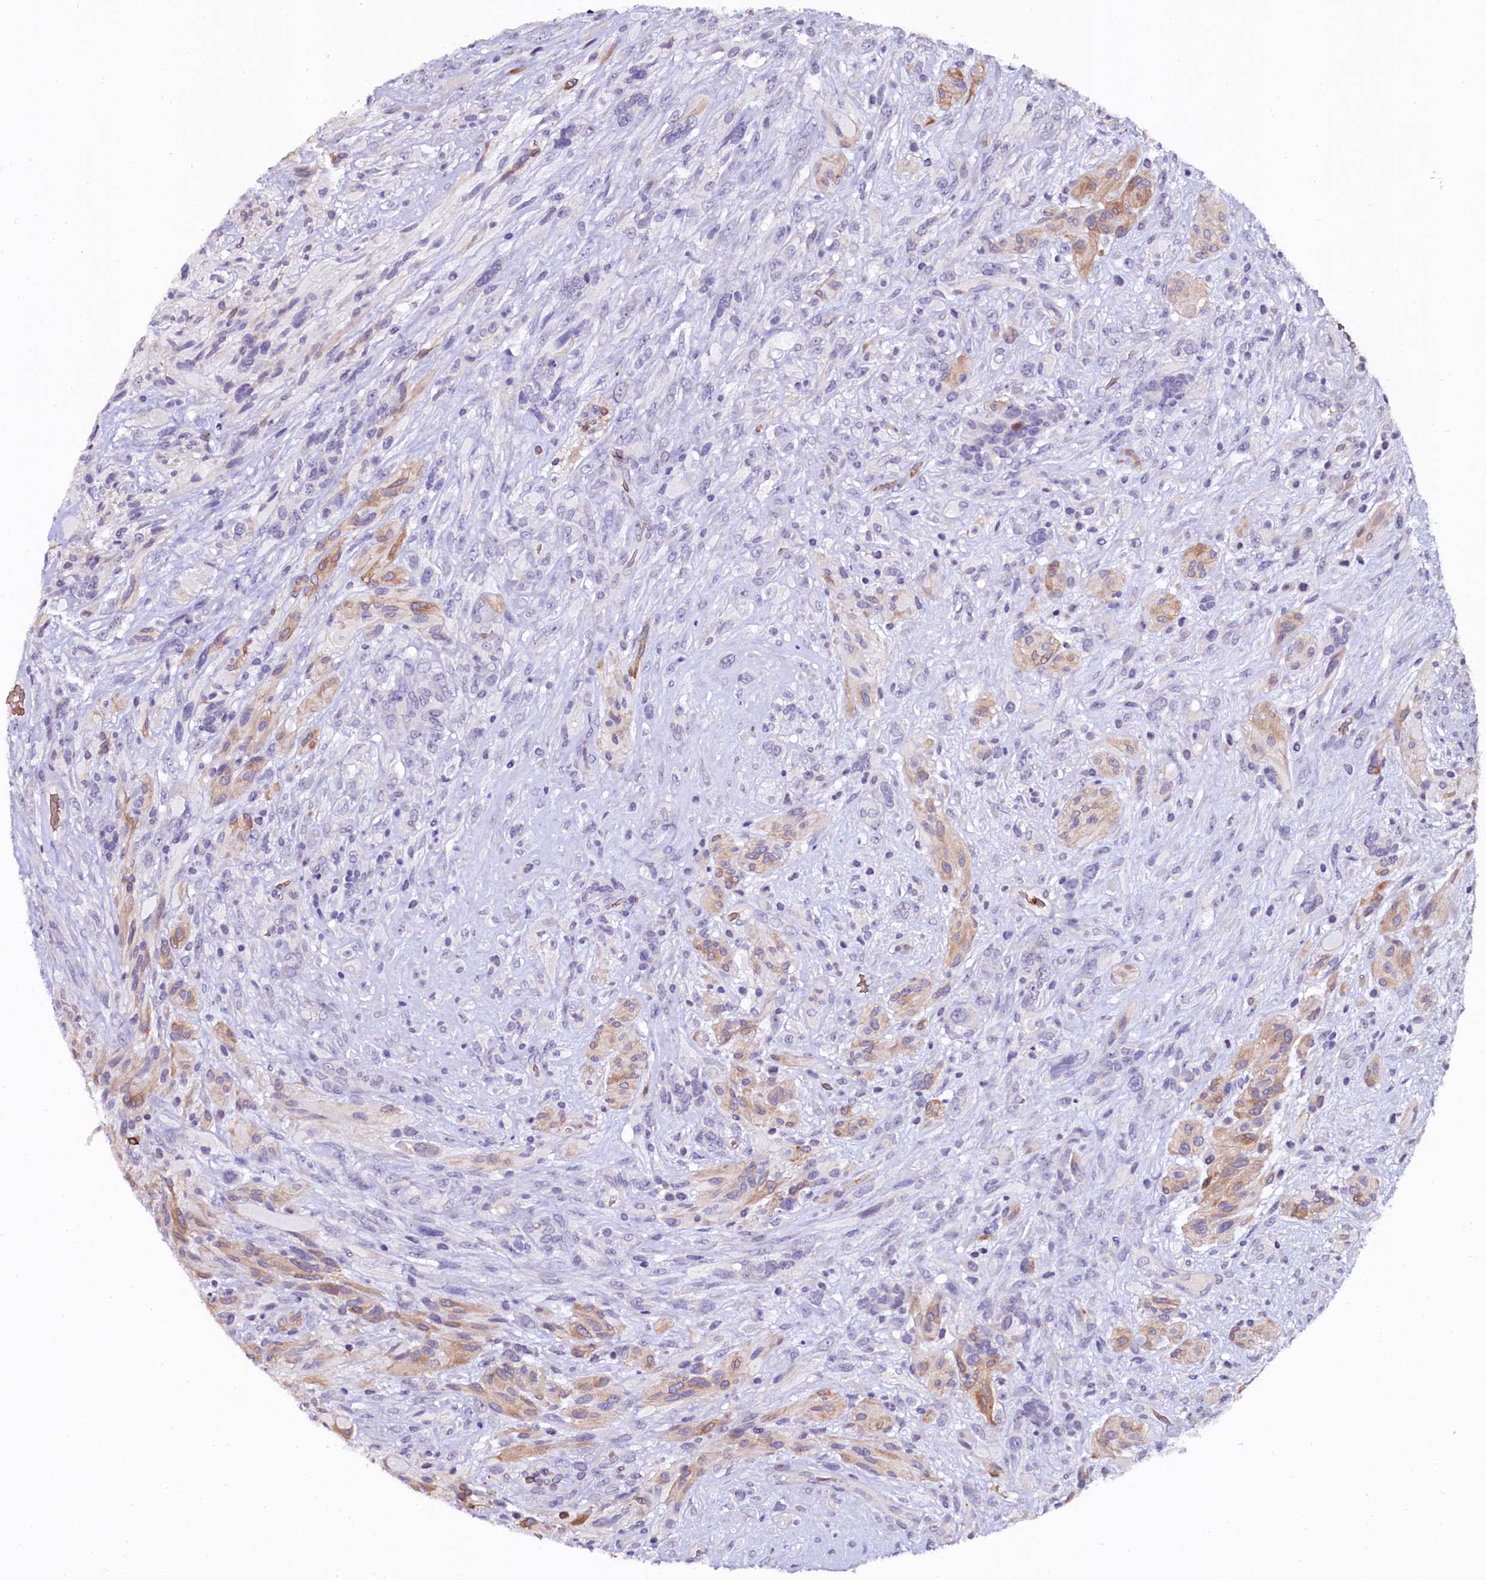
{"staining": {"intensity": "moderate", "quantity": "25%-75%", "location": "cytoplasmic/membranous"}, "tissue": "glioma", "cell_type": "Tumor cells", "image_type": "cancer", "snomed": [{"axis": "morphology", "description": "Glioma, malignant, High grade"}, {"axis": "topography", "description": "Brain"}], "caption": "Tumor cells demonstrate medium levels of moderate cytoplasmic/membranous positivity in about 25%-75% of cells in malignant high-grade glioma. (Stains: DAB (3,3'-diaminobenzidine) in brown, nuclei in blue, Microscopy: brightfield microscopy at high magnification).", "gene": "CTDSPL2", "patient": {"sex": "male", "age": 61}}